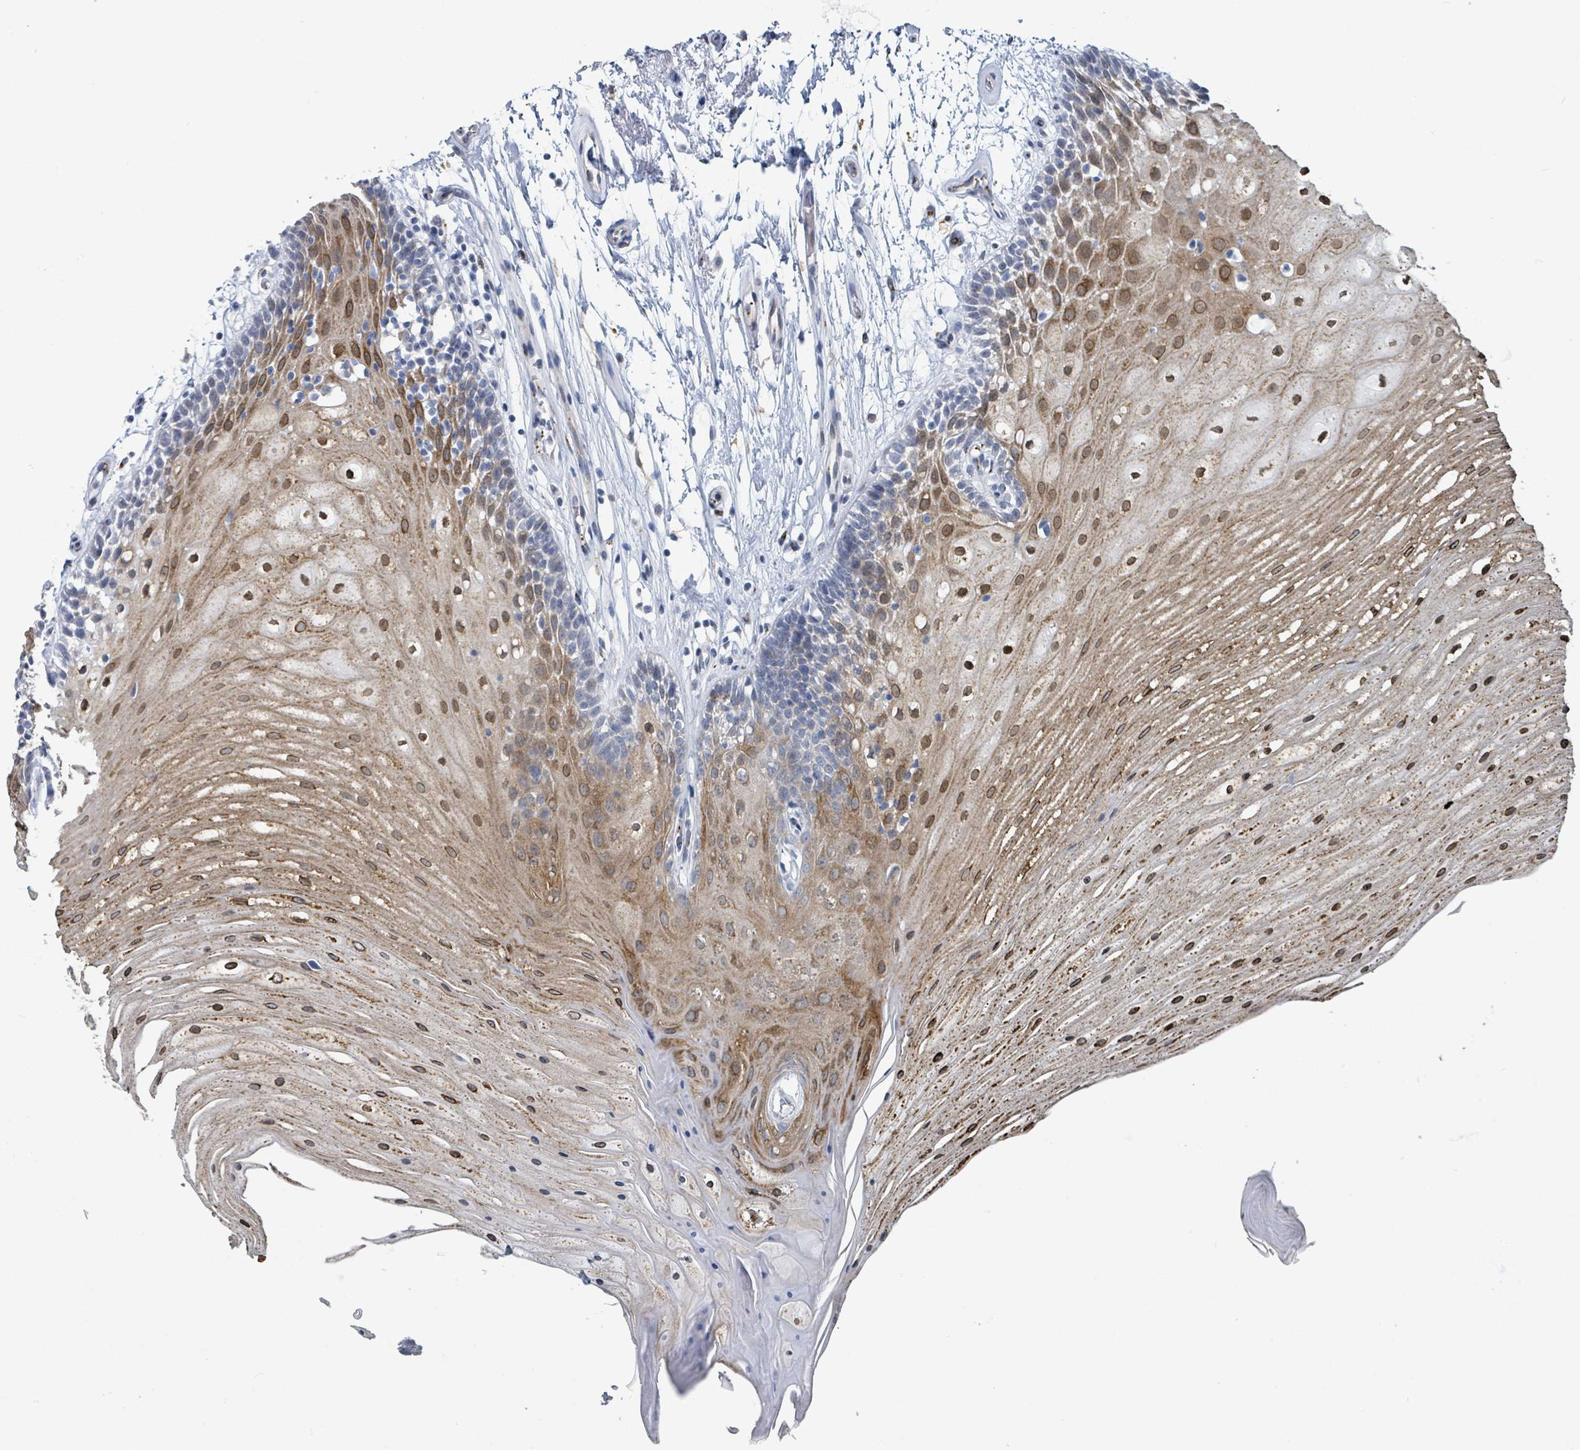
{"staining": {"intensity": "moderate", "quantity": "25%-75%", "location": "cytoplasmic/membranous,nuclear"}, "tissue": "oral mucosa", "cell_type": "Squamous epithelial cells", "image_type": "normal", "snomed": [{"axis": "morphology", "description": "Normal tissue, NOS"}, {"axis": "topography", "description": "Oral tissue"}], "caption": "Unremarkable oral mucosa reveals moderate cytoplasmic/membranous,nuclear staining in approximately 25%-75% of squamous epithelial cells.", "gene": "DCAF5", "patient": {"sex": "female", "age": 80}}